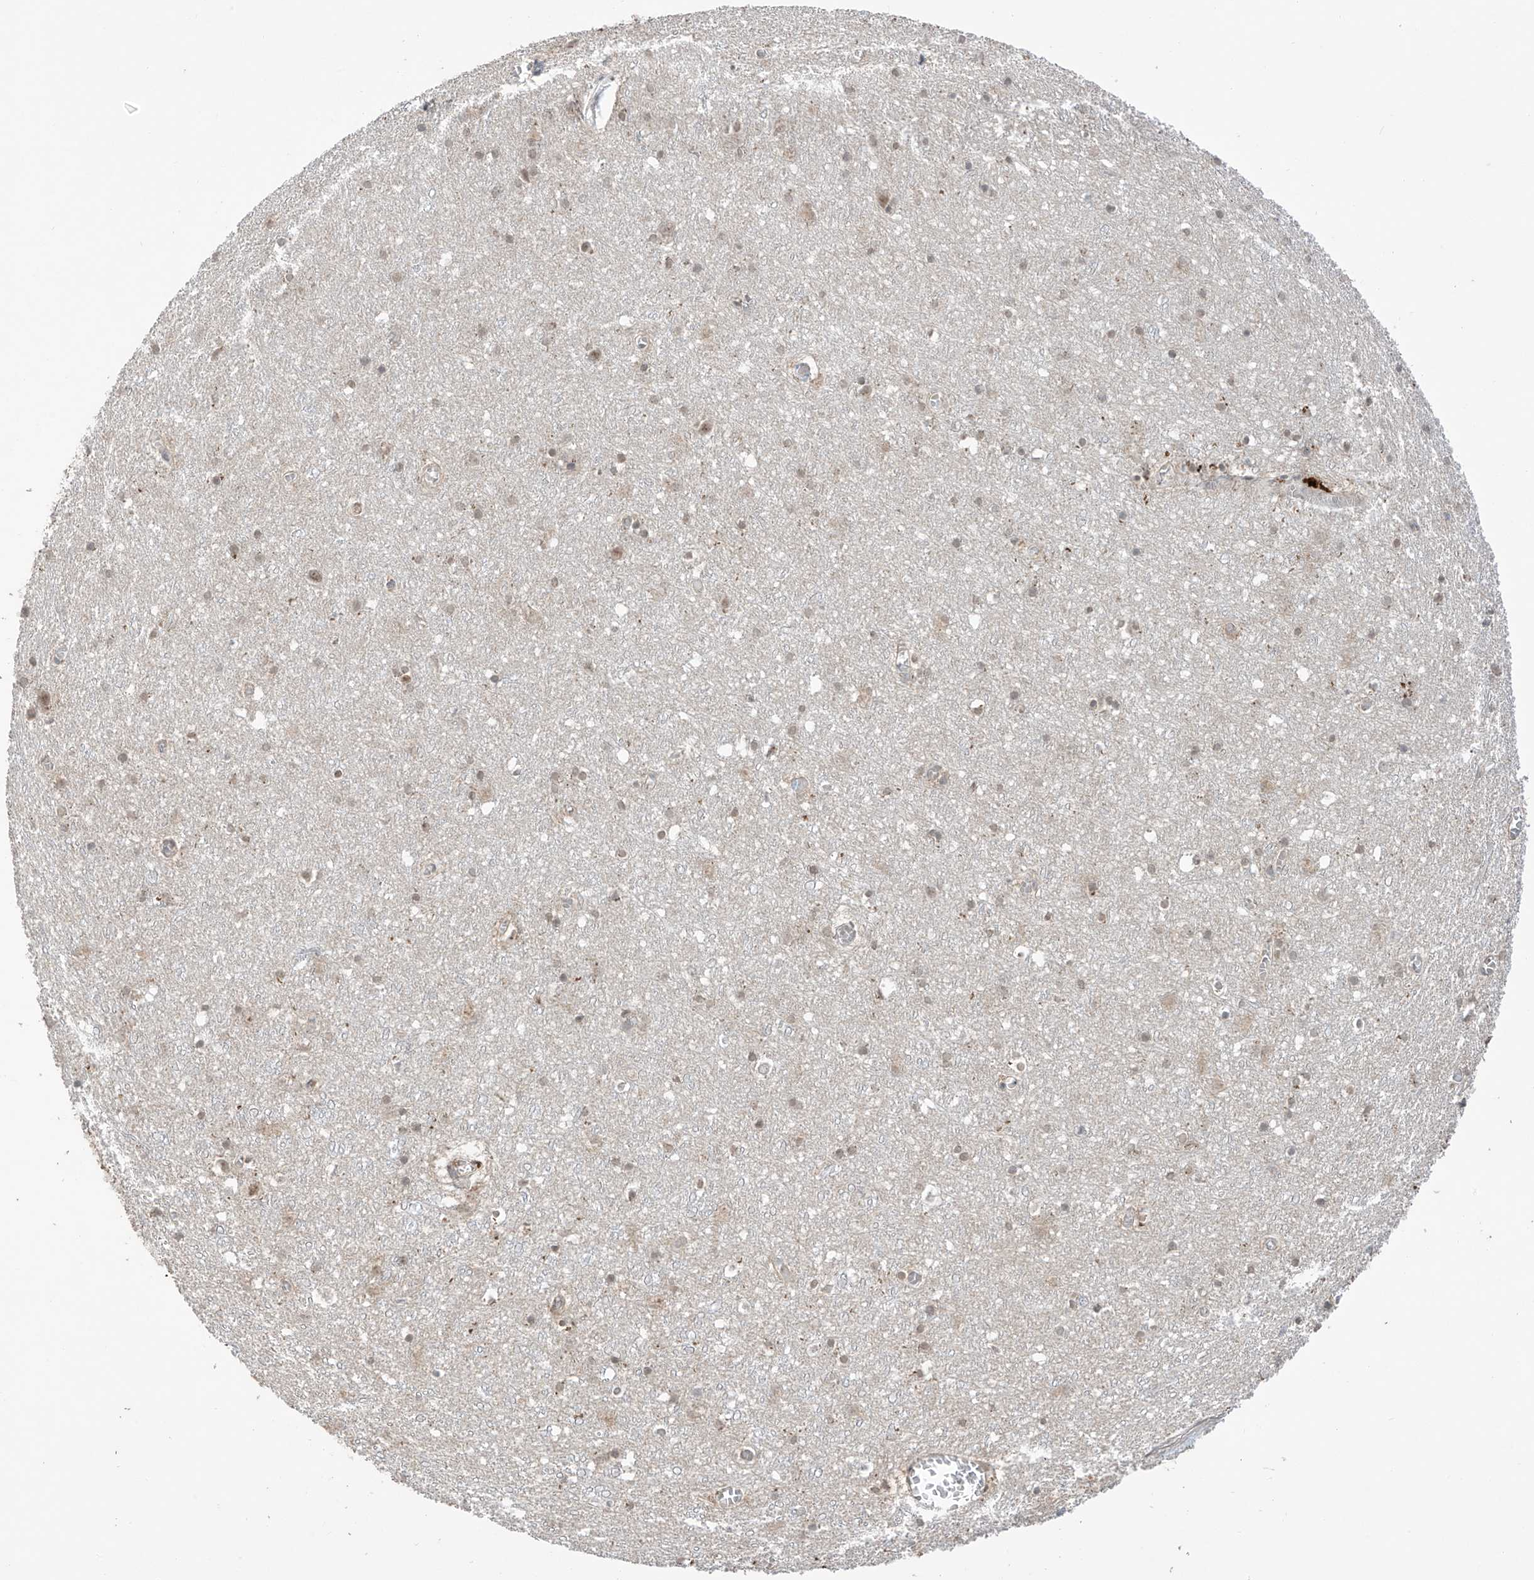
{"staining": {"intensity": "weak", "quantity": ">75%", "location": "cytoplasmic/membranous"}, "tissue": "cerebral cortex", "cell_type": "Endothelial cells", "image_type": "normal", "snomed": [{"axis": "morphology", "description": "Normal tissue, NOS"}, {"axis": "topography", "description": "Cerebral cortex"}], "caption": "Weak cytoplasmic/membranous expression is present in about >75% of endothelial cells in normal cerebral cortex.", "gene": "OGT", "patient": {"sex": "female", "age": 64}}